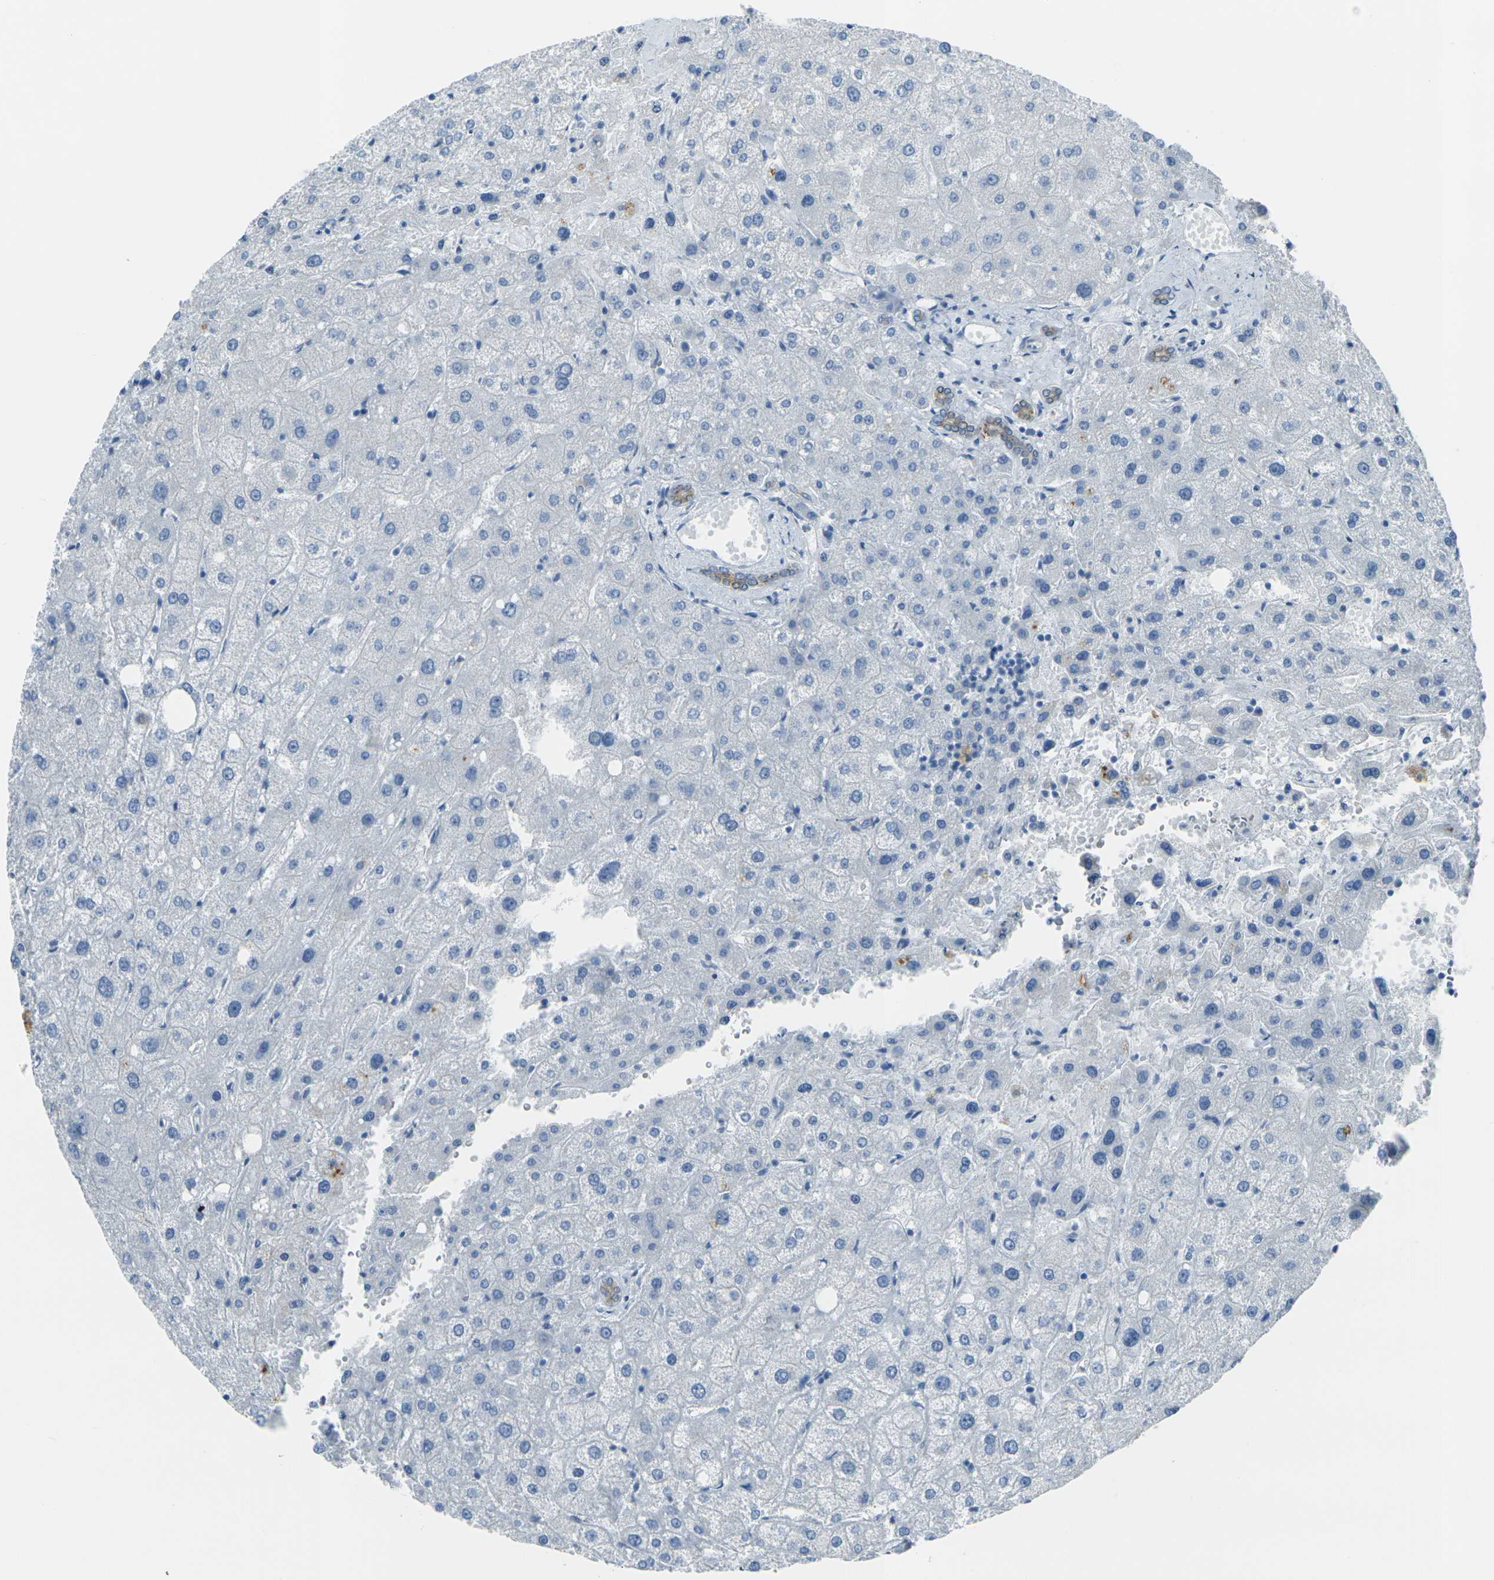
{"staining": {"intensity": "moderate", "quantity": "25%-75%", "location": "cytoplasmic/membranous"}, "tissue": "liver", "cell_type": "Cholangiocytes", "image_type": "normal", "snomed": [{"axis": "morphology", "description": "Normal tissue, NOS"}, {"axis": "topography", "description": "Liver"}], "caption": "Immunohistochemical staining of unremarkable human liver reveals moderate cytoplasmic/membranous protein expression in about 25%-75% of cholangiocytes. (brown staining indicates protein expression, while blue staining denotes nuclei).", "gene": "ANKRD46", "patient": {"sex": "male", "age": 73}}